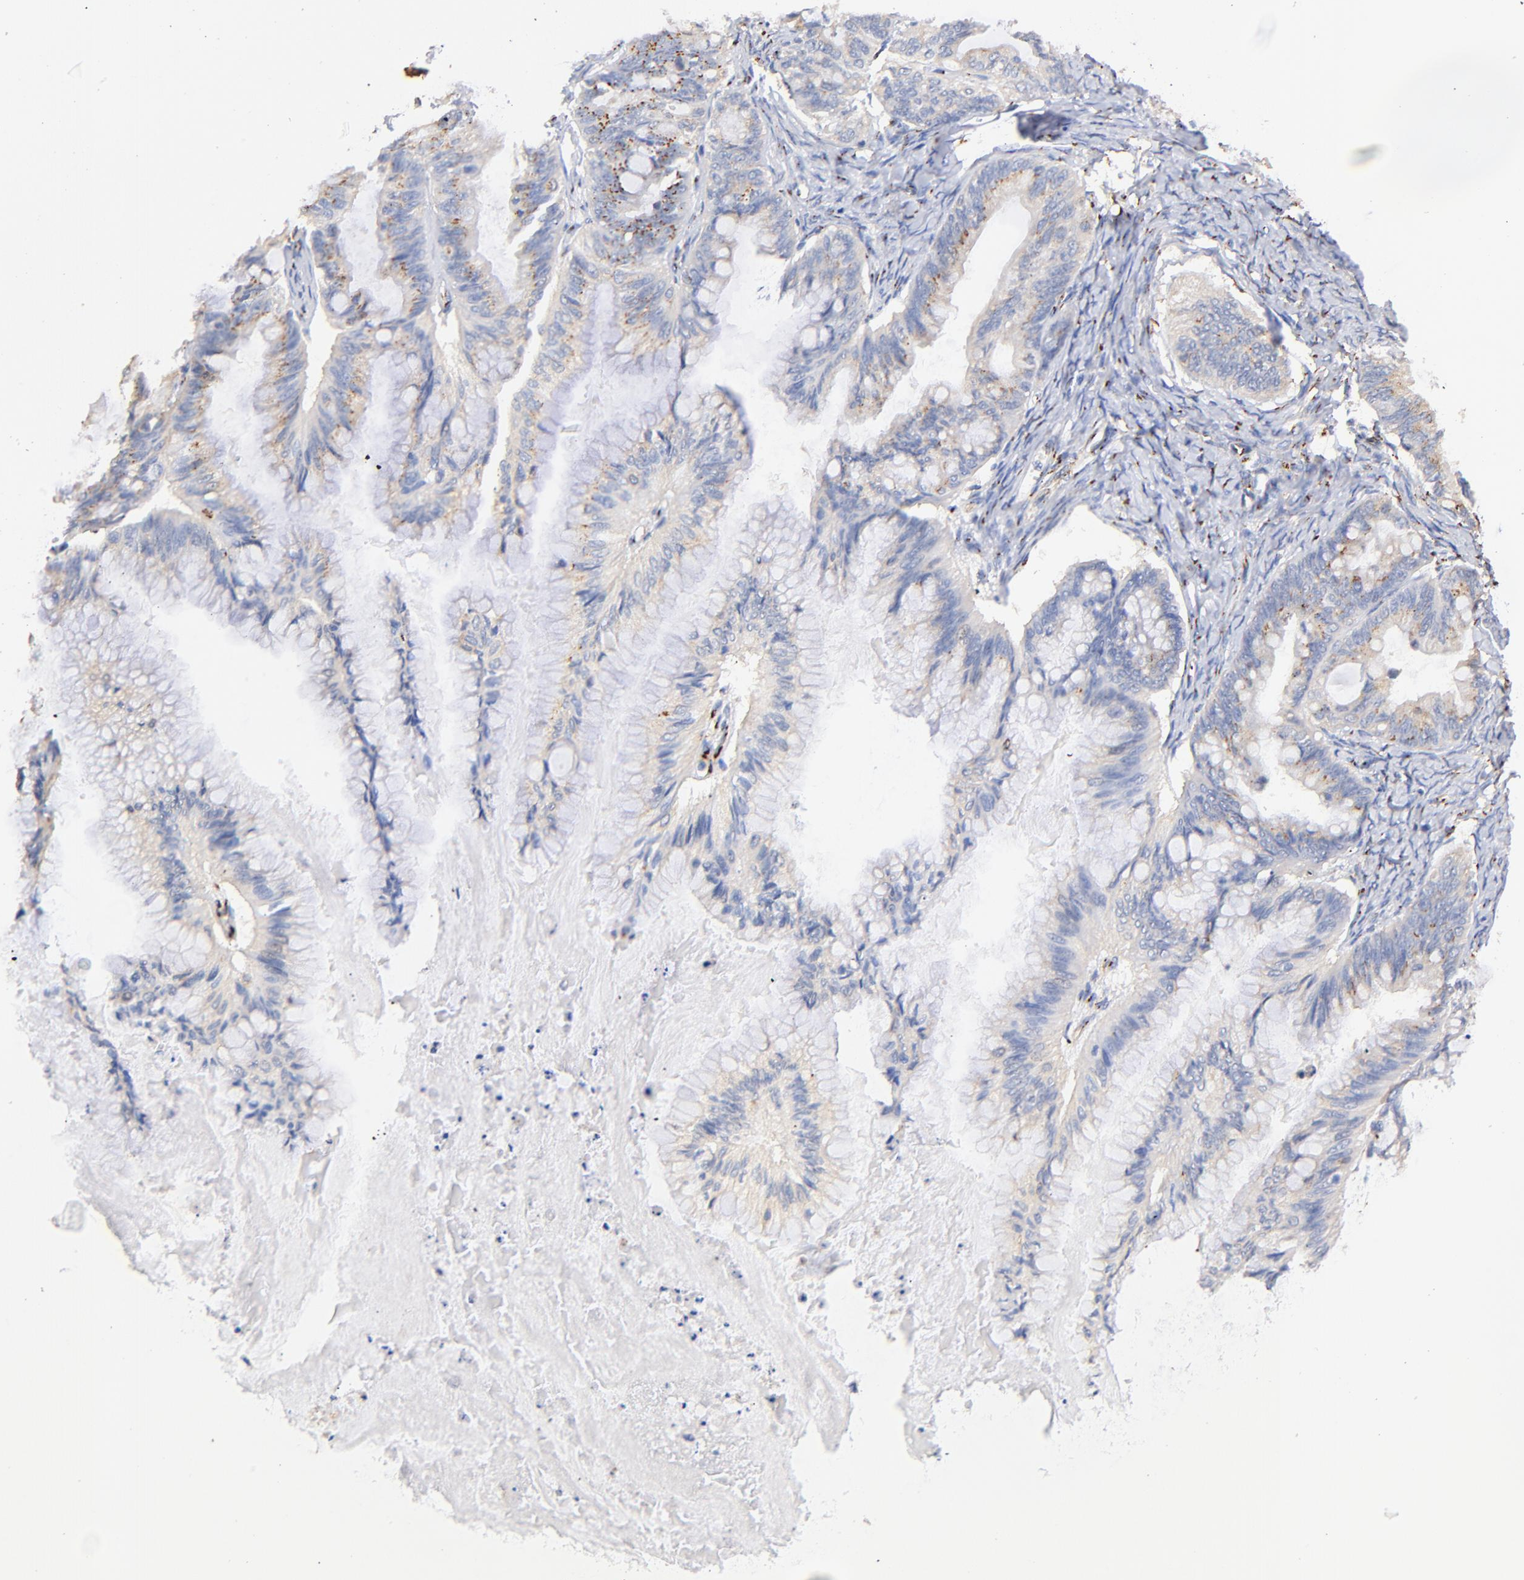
{"staining": {"intensity": "weak", "quantity": ">75%", "location": "cytoplasmic/membranous"}, "tissue": "ovarian cancer", "cell_type": "Tumor cells", "image_type": "cancer", "snomed": [{"axis": "morphology", "description": "Cystadenocarcinoma, mucinous, NOS"}, {"axis": "topography", "description": "Ovary"}], "caption": "Immunohistochemistry (IHC) of ovarian cancer (mucinous cystadenocarcinoma) shows low levels of weak cytoplasmic/membranous positivity in approximately >75% of tumor cells. (brown staining indicates protein expression, while blue staining denotes nuclei).", "gene": "FMNL3", "patient": {"sex": "female", "age": 57}}